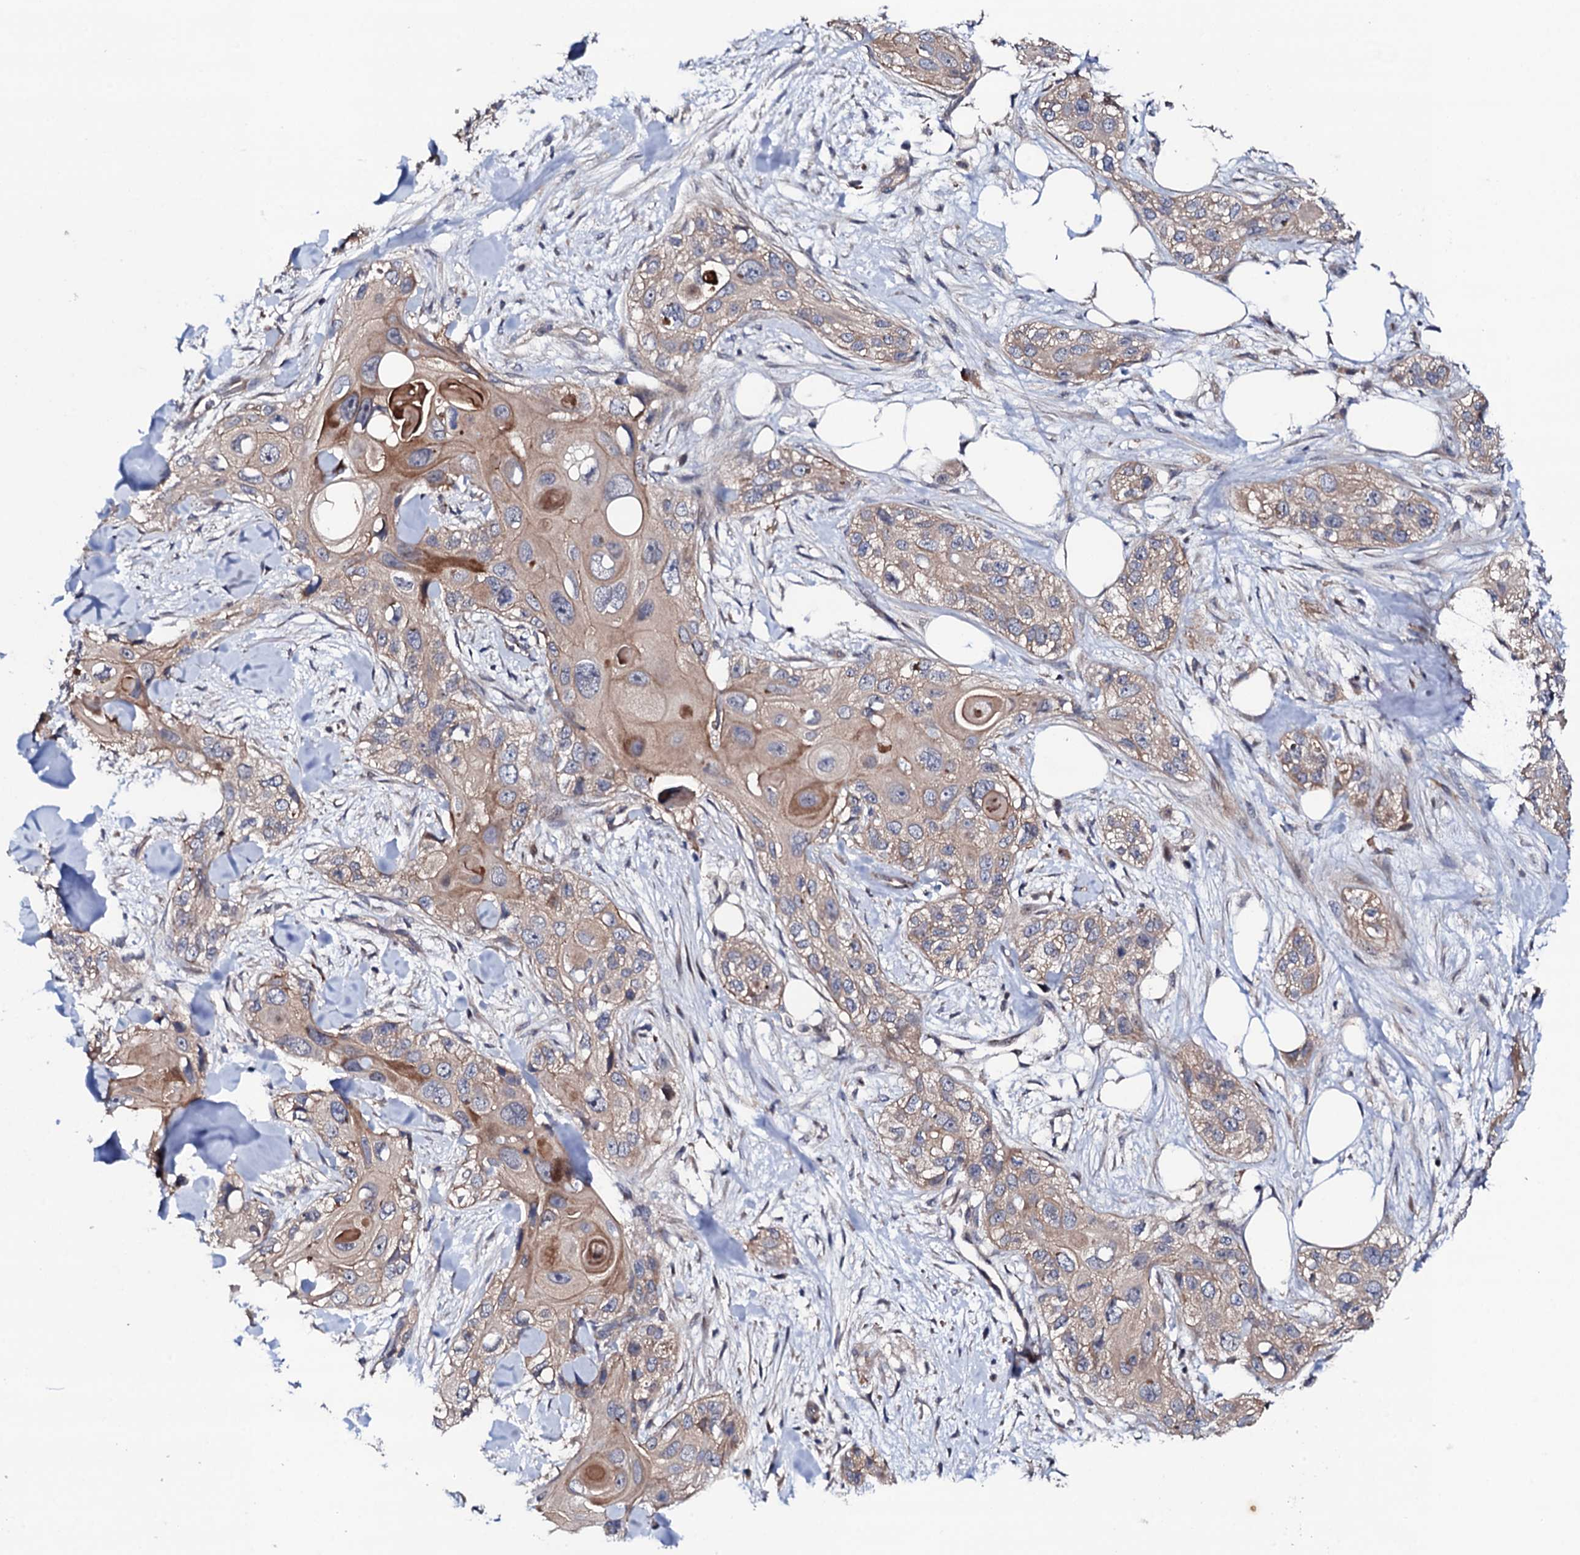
{"staining": {"intensity": "weak", "quantity": "25%-75%", "location": "cytoplasmic/membranous"}, "tissue": "skin cancer", "cell_type": "Tumor cells", "image_type": "cancer", "snomed": [{"axis": "morphology", "description": "Normal tissue, NOS"}, {"axis": "morphology", "description": "Squamous cell carcinoma, NOS"}, {"axis": "topography", "description": "Skin"}], "caption": "High-magnification brightfield microscopy of skin squamous cell carcinoma stained with DAB (3,3'-diaminobenzidine) (brown) and counterstained with hematoxylin (blue). tumor cells exhibit weak cytoplasmic/membranous expression is present in about25%-75% of cells.", "gene": "CIAO2A", "patient": {"sex": "male", "age": 72}}